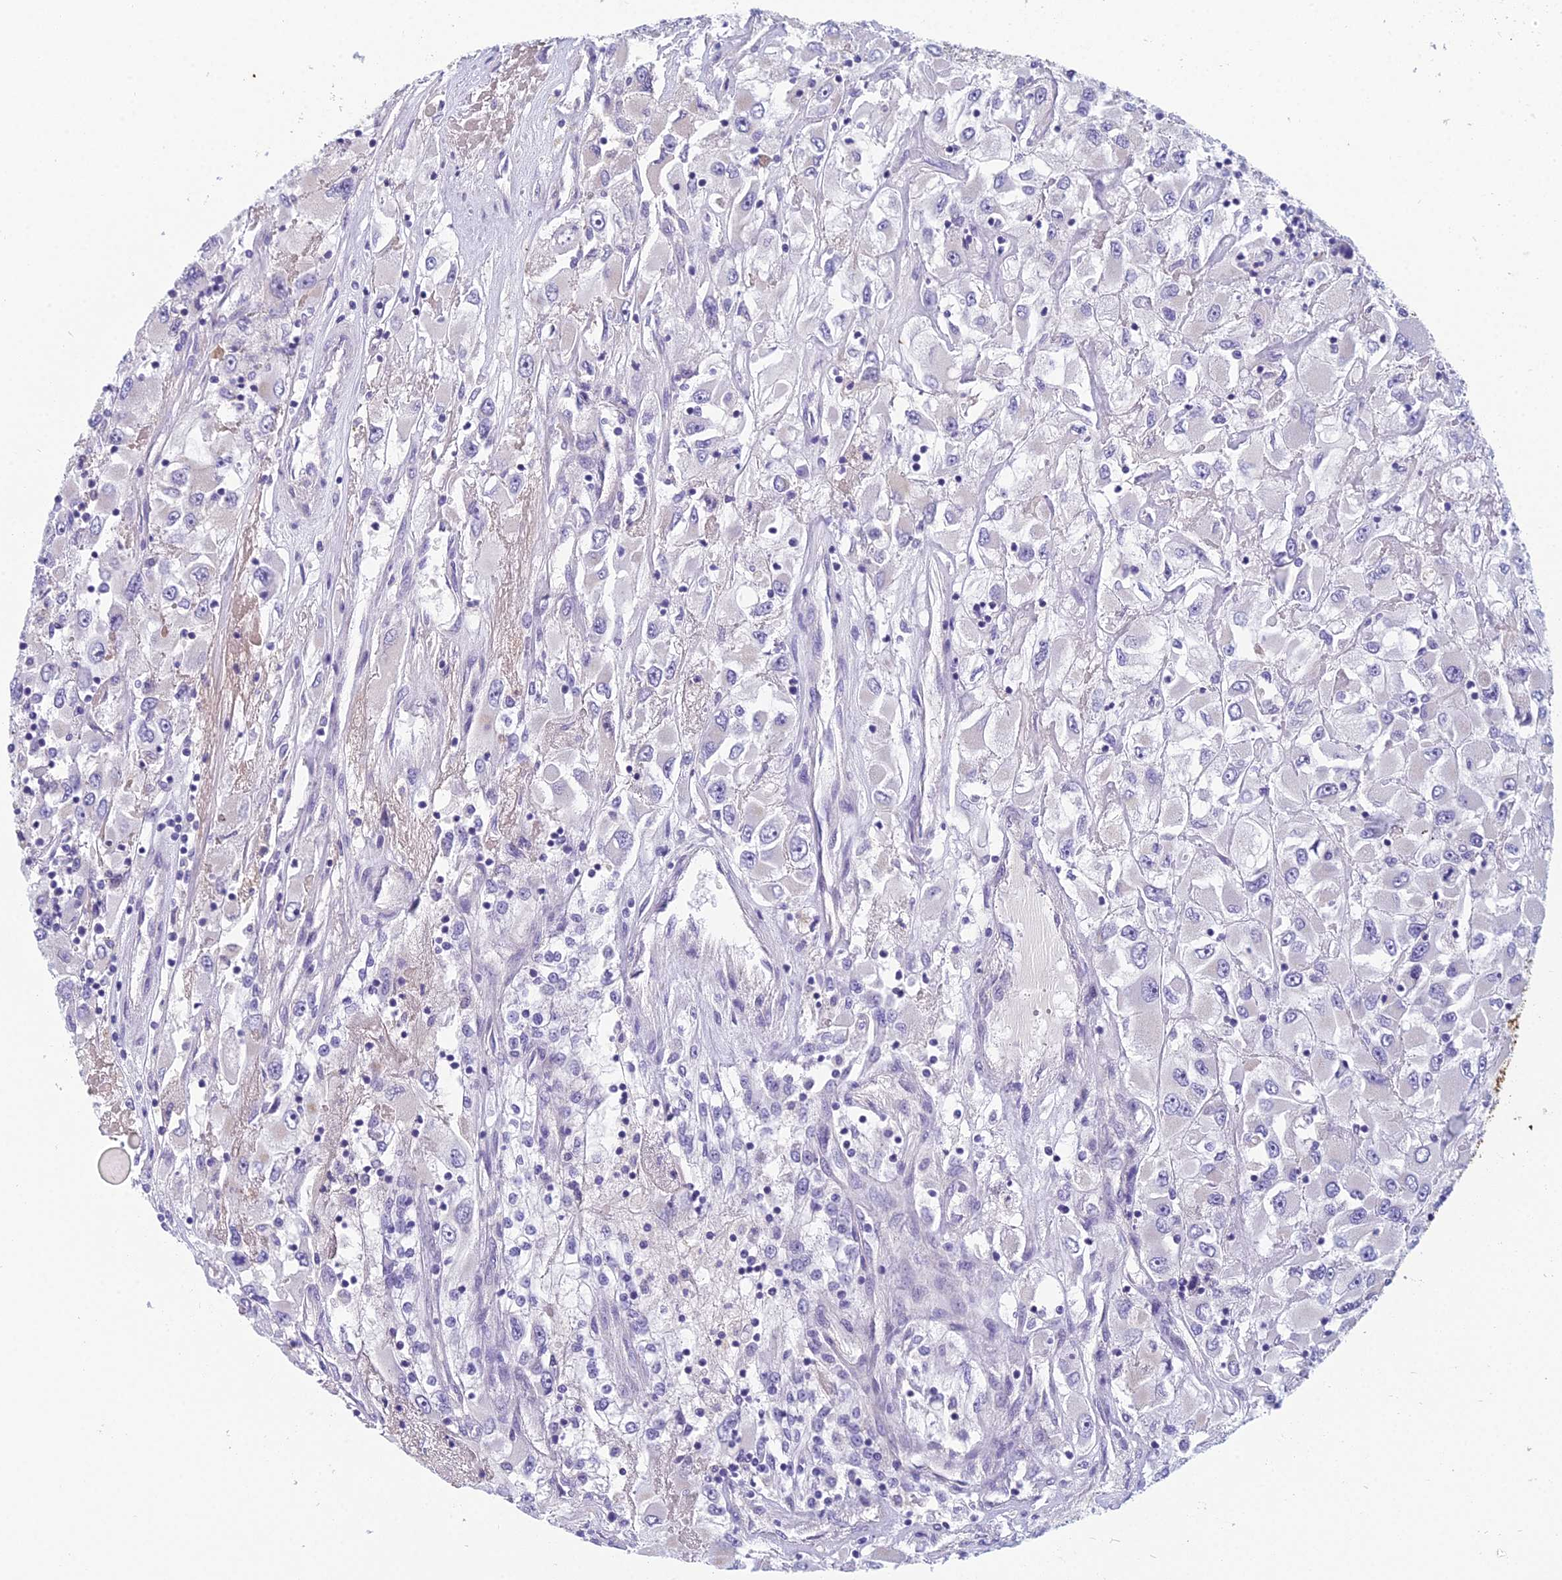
{"staining": {"intensity": "negative", "quantity": "none", "location": "none"}, "tissue": "renal cancer", "cell_type": "Tumor cells", "image_type": "cancer", "snomed": [{"axis": "morphology", "description": "Adenocarcinoma, NOS"}, {"axis": "topography", "description": "Kidney"}], "caption": "High power microscopy micrograph of an immunohistochemistry (IHC) histopathology image of renal adenocarcinoma, revealing no significant positivity in tumor cells.", "gene": "RBM41", "patient": {"sex": "female", "age": 52}}